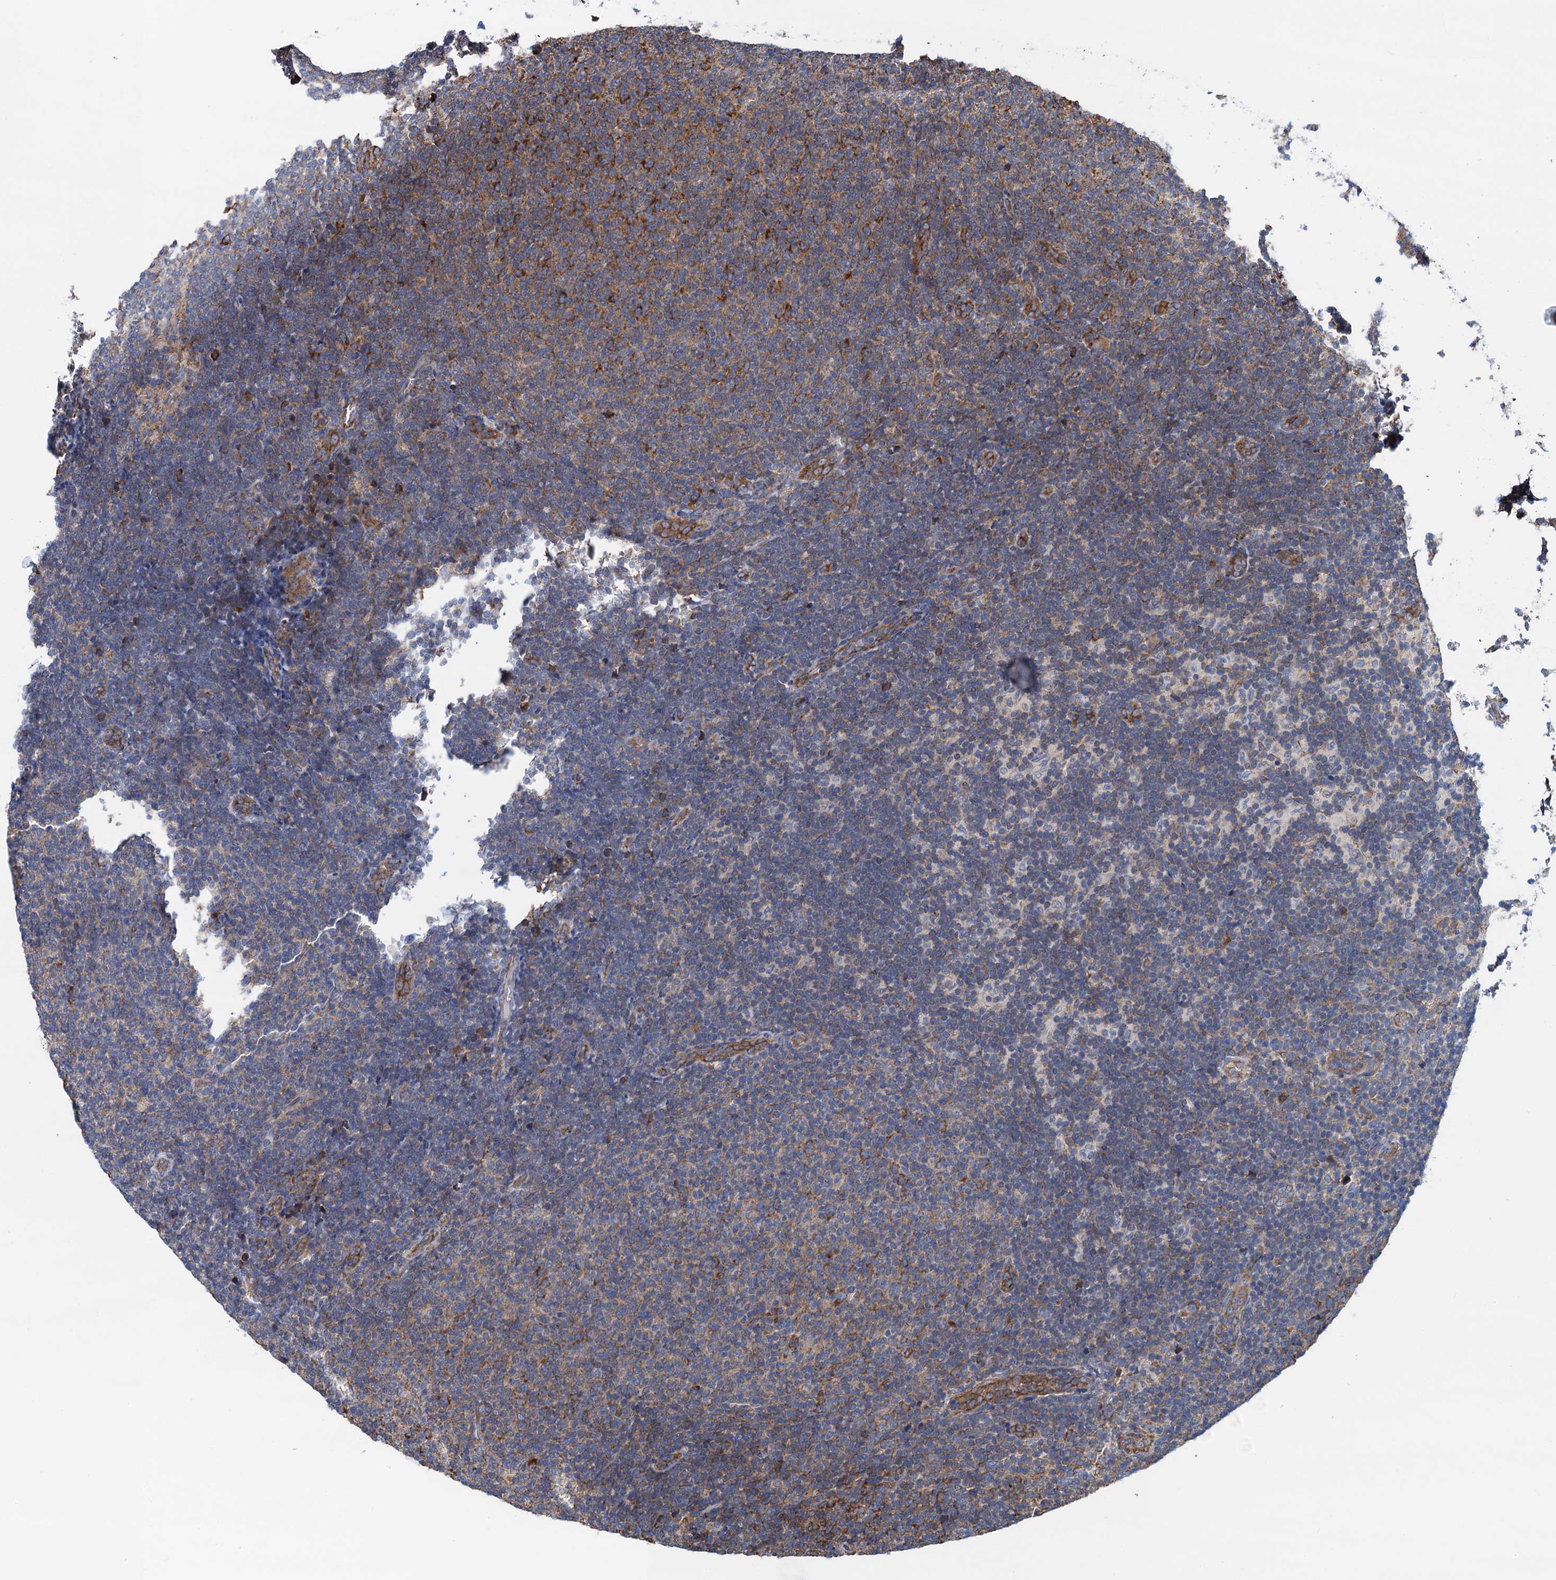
{"staining": {"intensity": "strong", "quantity": "<25%", "location": "cytoplasmic/membranous"}, "tissue": "lymphoma", "cell_type": "Tumor cells", "image_type": "cancer", "snomed": [{"axis": "morphology", "description": "Malignant lymphoma, non-Hodgkin's type, Low grade"}, {"axis": "topography", "description": "Lymph node"}], "caption": "Strong cytoplasmic/membranous protein staining is appreciated in about <25% of tumor cells in malignant lymphoma, non-Hodgkin's type (low-grade). Using DAB (3,3'-diaminobenzidine) (brown) and hematoxylin (blue) stains, captured at high magnification using brightfield microscopy.", "gene": "SLC12A7", "patient": {"sex": "male", "age": 66}}